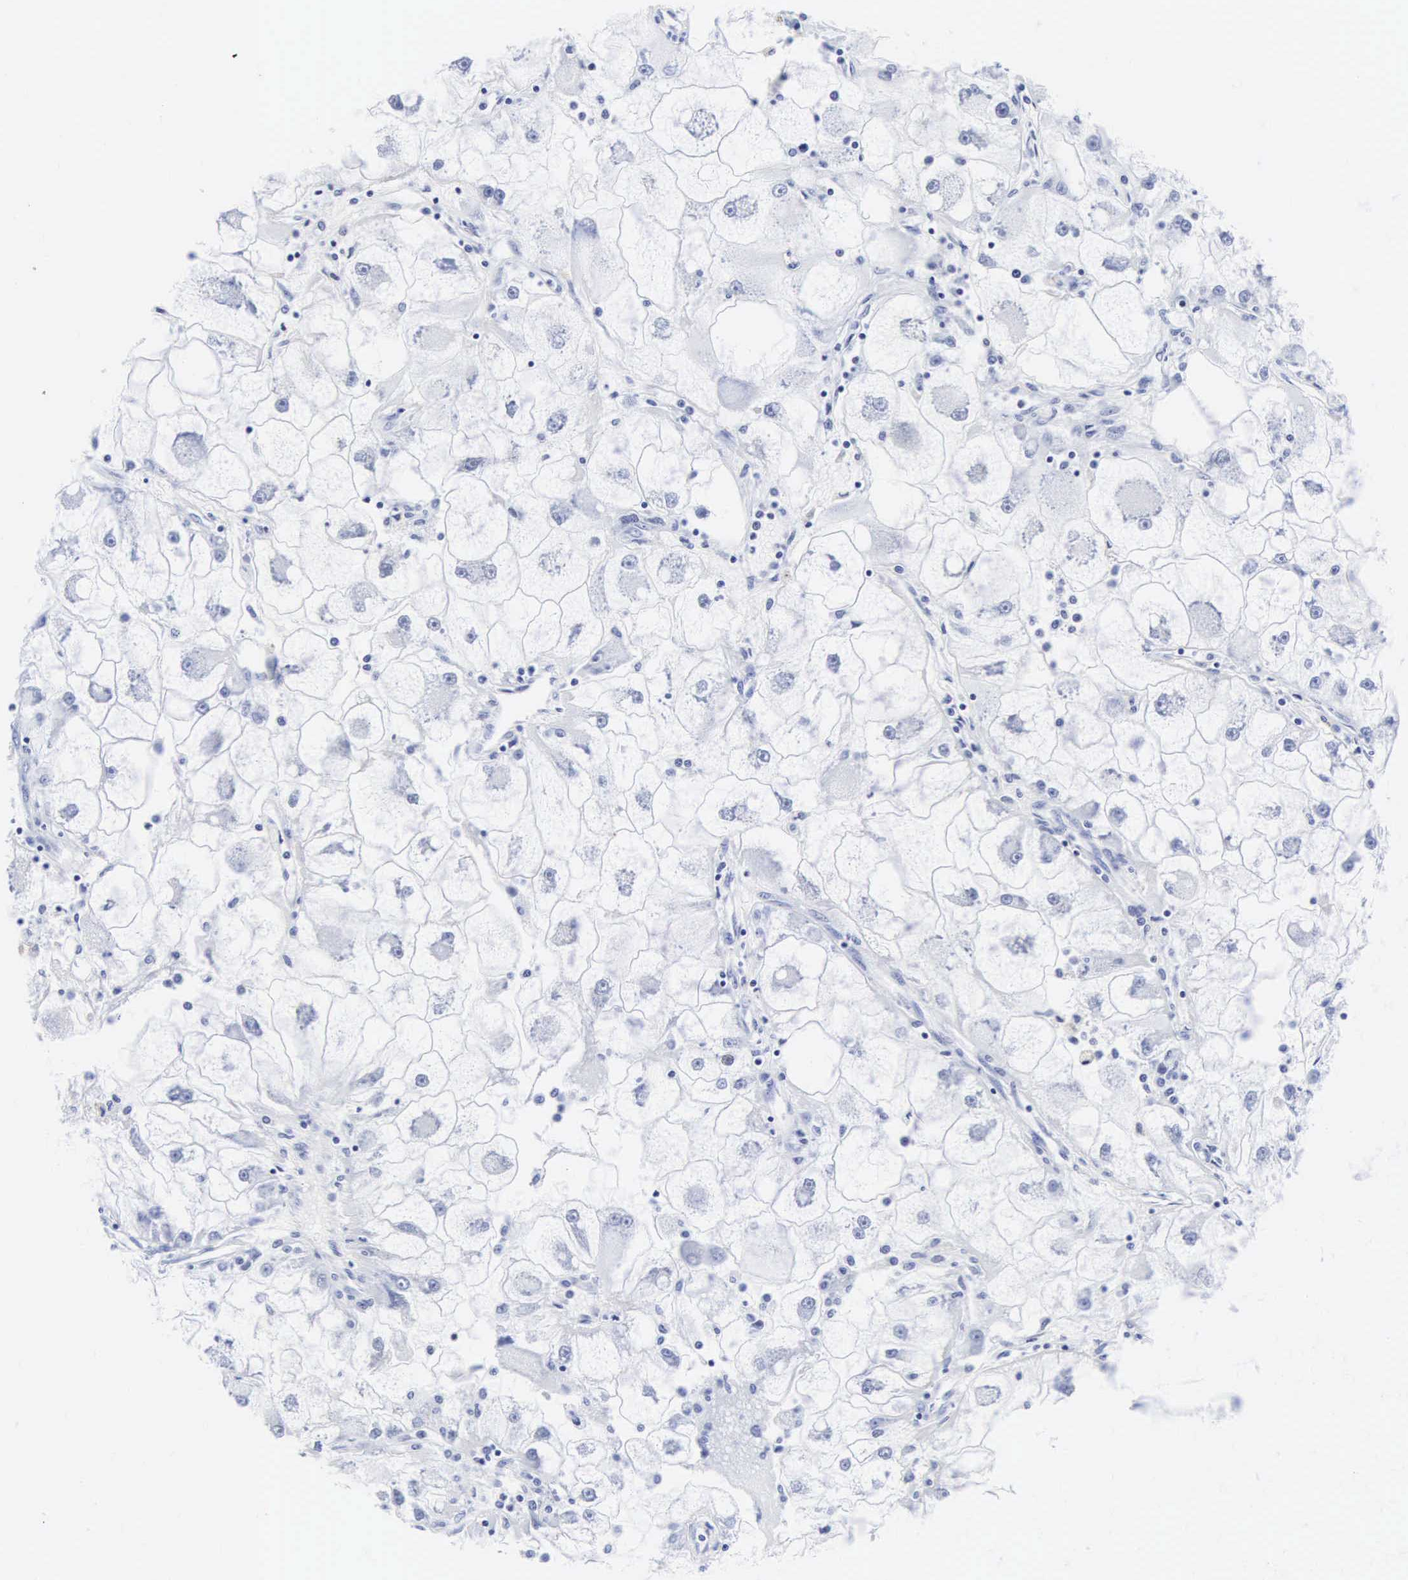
{"staining": {"intensity": "negative", "quantity": "none", "location": "none"}, "tissue": "renal cancer", "cell_type": "Tumor cells", "image_type": "cancer", "snomed": [{"axis": "morphology", "description": "Adenocarcinoma, NOS"}, {"axis": "topography", "description": "Kidney"}], "caption": "Tumor cells show no significant protein positivity in adenocarcinoma (renal).", "gene": "CGB3", "patient": {"sex": "female", "age": 73}}